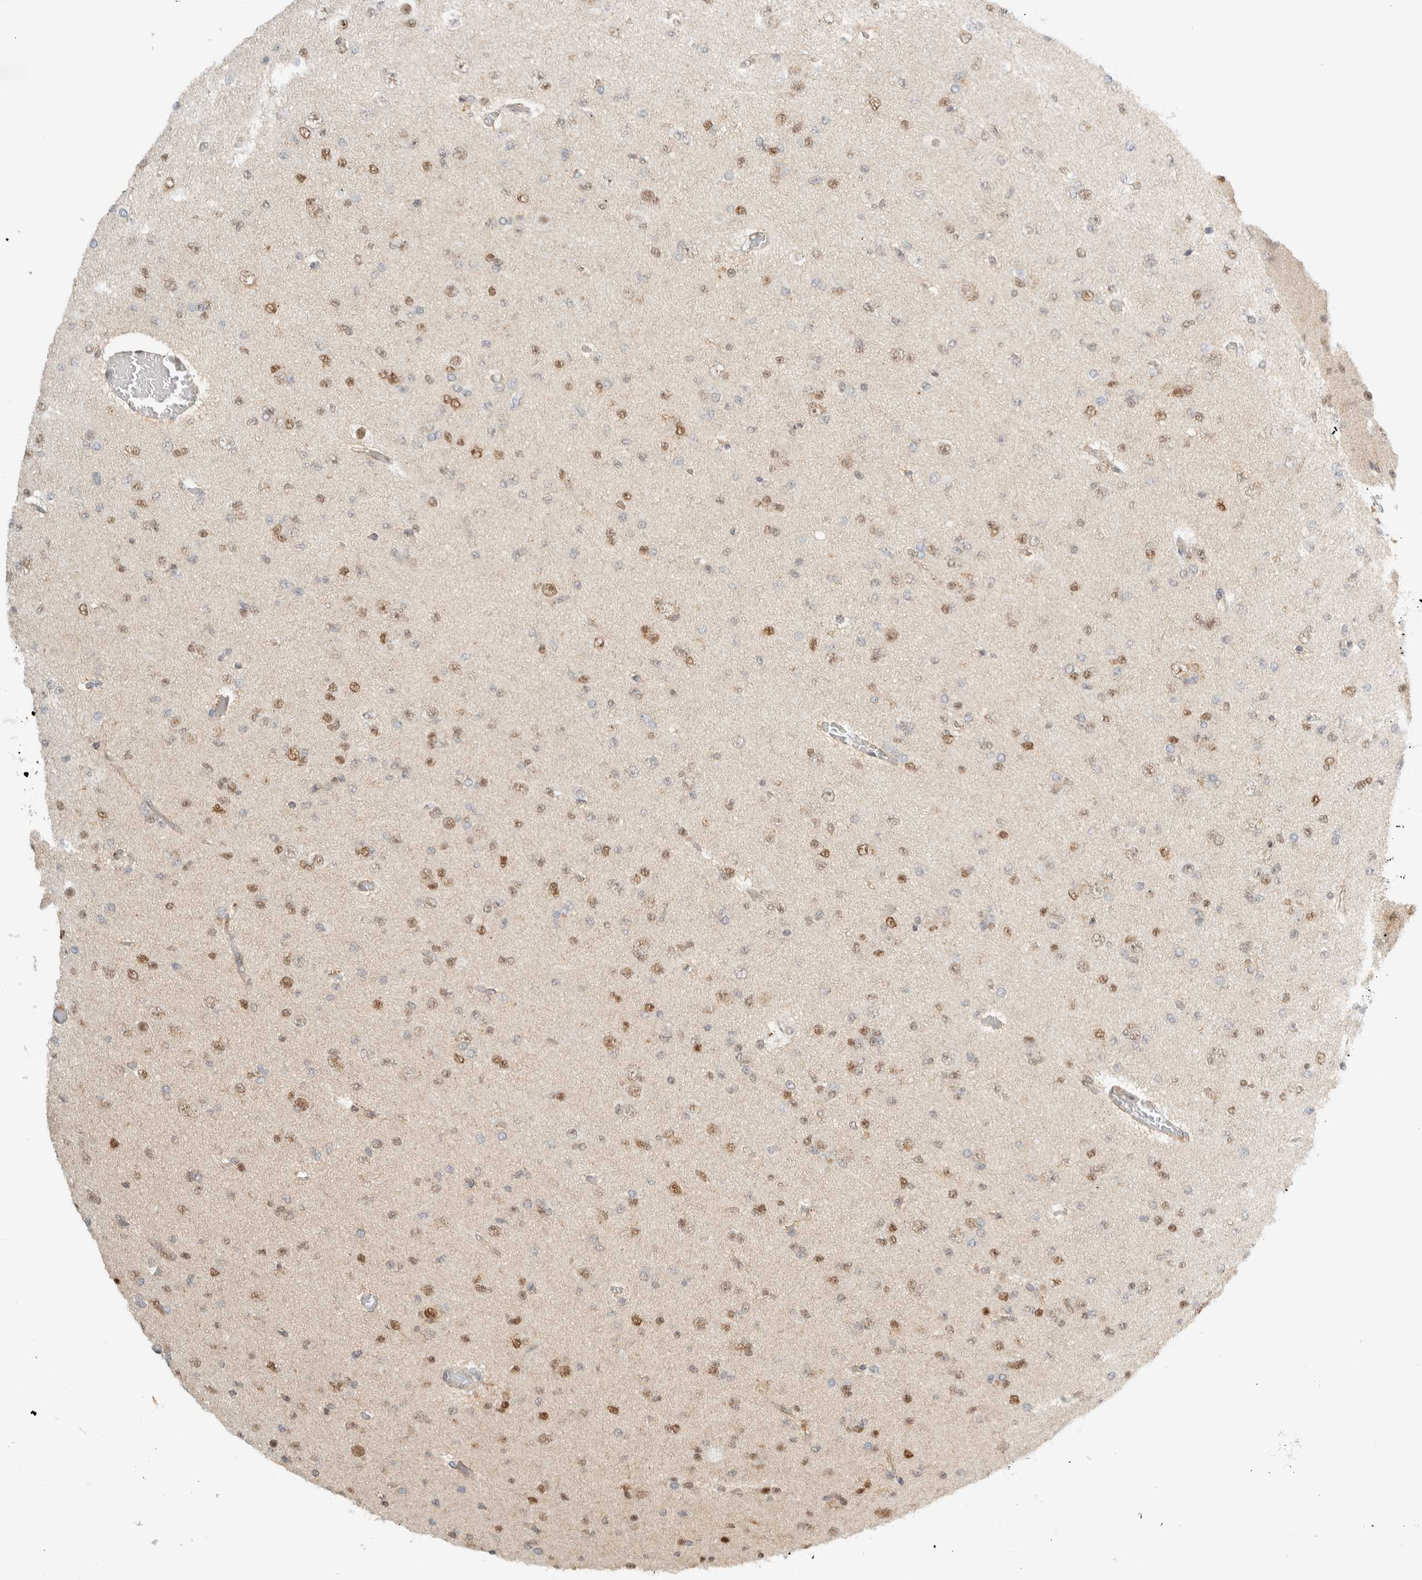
{"staining": {"intensity": "moderate", "quantity": ">75%", "location": "nuclear"}, "tissue": "glioma", "cell_type": "Tumor cells", "image_type": "cancer", "snomed": [{"axis": "morphology", "description": "Glioma, malignant, Low grade"}, {"axis": "topography", "description": "Brain"}], "caption": "Protein staining of glioma tissue shows moderate nuclear staining in about >75% of tumor cells.", "gene": "TFE3", "patient": {"sex": "female", "age": 22}}